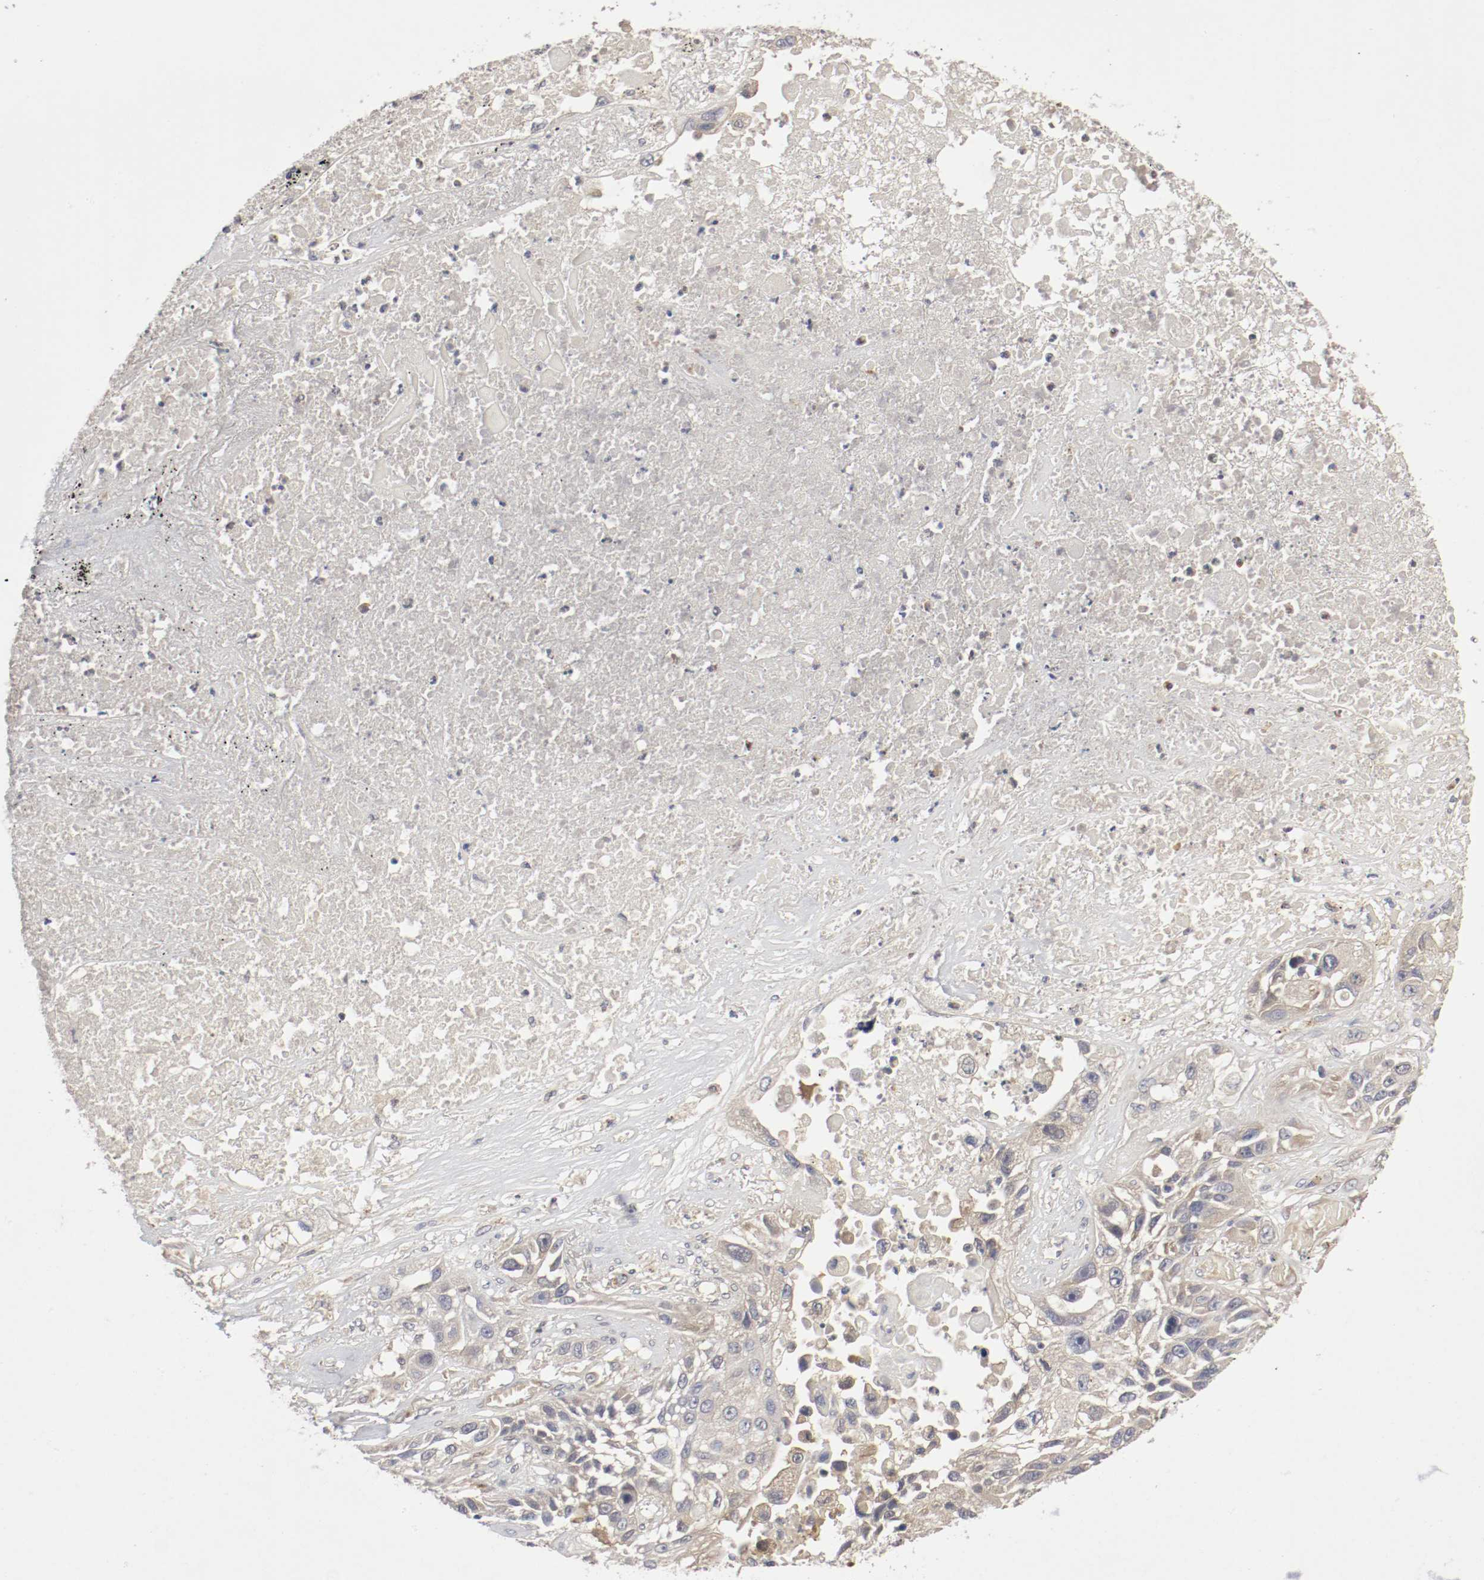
{"staining": {"intensity": "weak", "quantity": "<25%", "location": "cytoplasmic/membranous"}, "tissue": "lung cancer", "cell_type": "Tumor cells", "image_type": "cancer", "snomed": [{"axis": "morphology", "description": "Squamous cell carcinoma, NOS"}, {"axis": "topography", "description": "Lung"}], "caption": "The histopathology image reveals no staining of tumor cells in lung cancer.", "gene": "REN", "patient": {"sex": "male", "age": 71}}